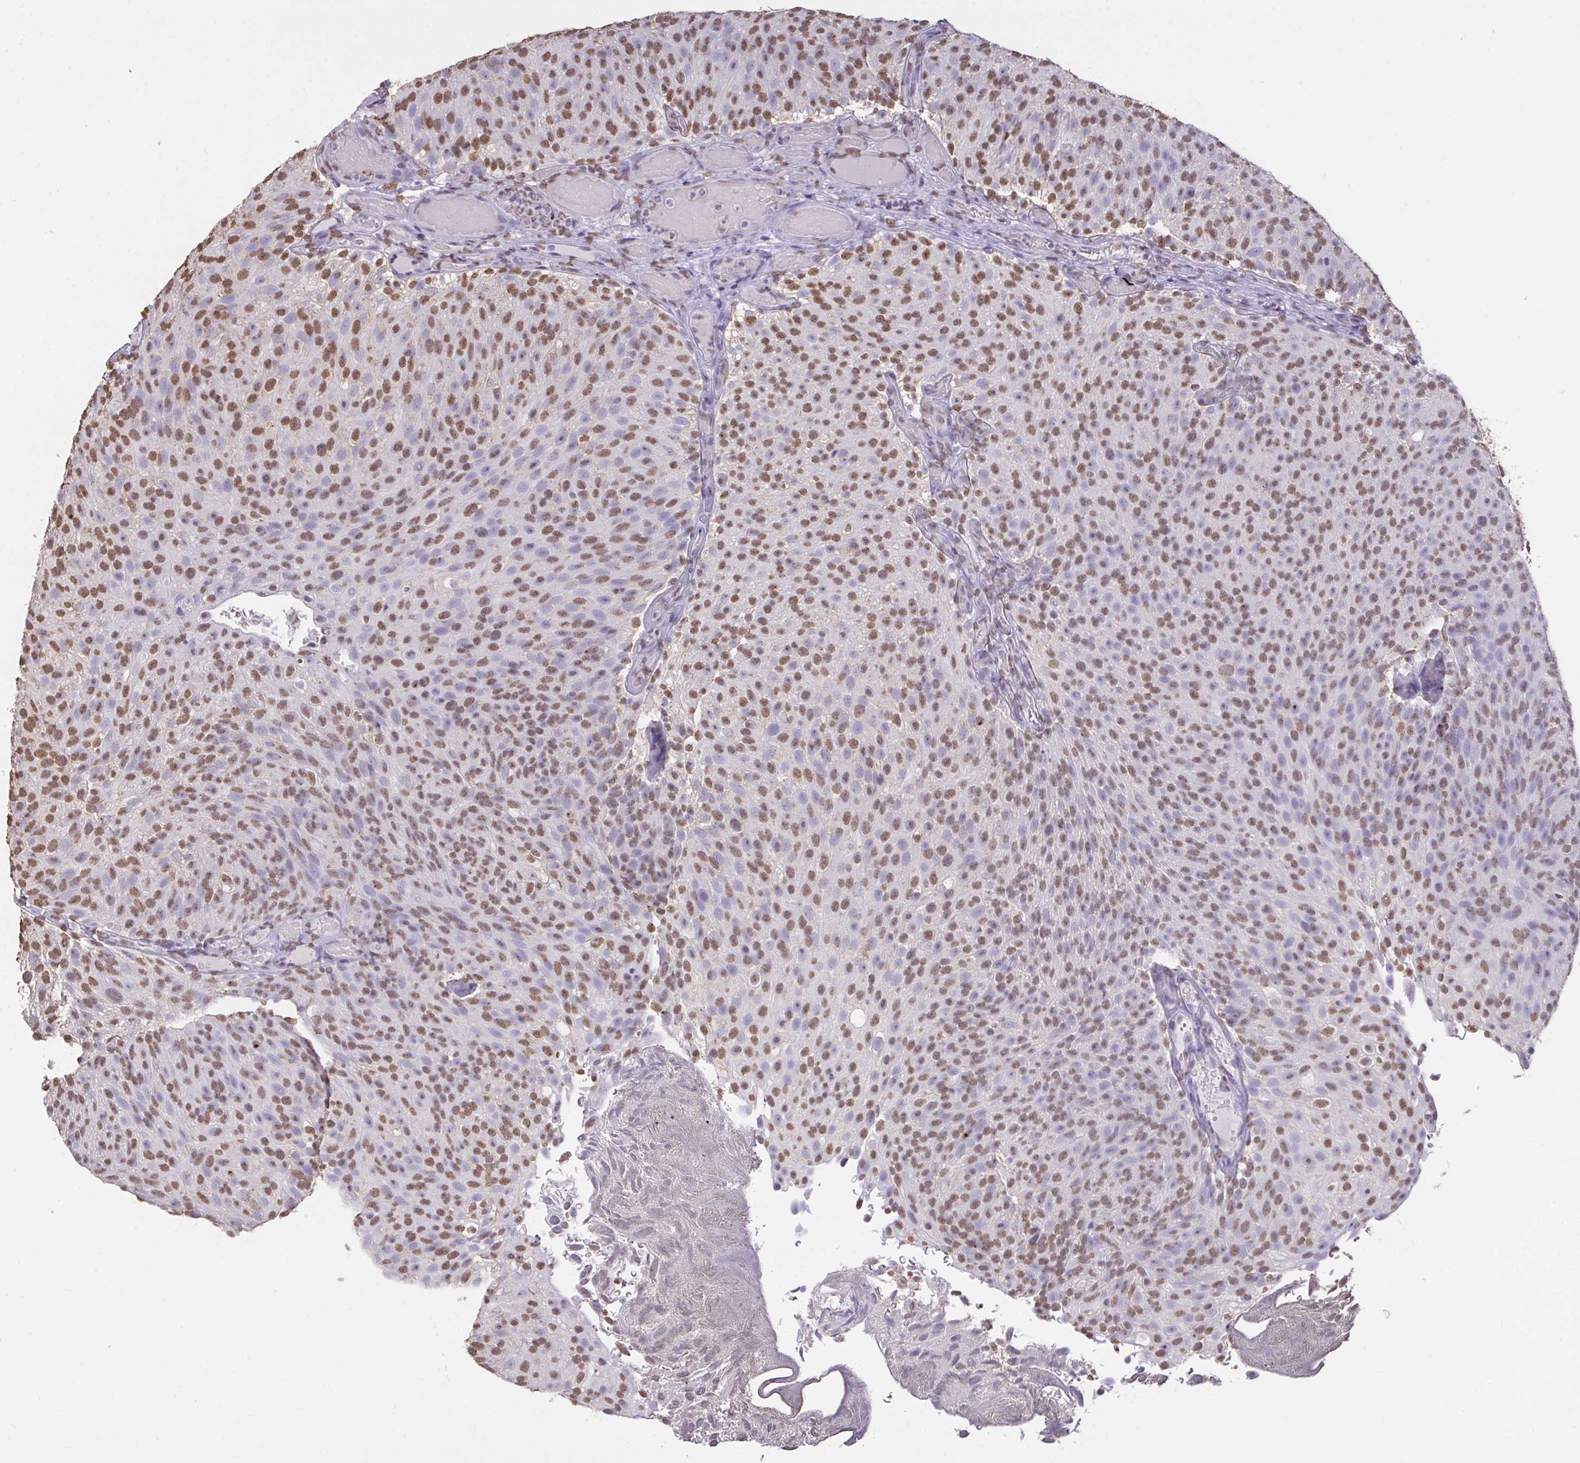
{"staining": {"intensity": "moderate", "quantity": ">75%", "location": "nuclear"}, "tissue": "urothelial cancer", "cell_type": "Tumor cells", "image_type": "cancer", "snomed": [{"axis": "morphology", "description": "Urothelial carcinoma, Low grade"}, {"axis": "topography", "description": "Urinary bladder"}], "caption": "This image exhibits immunohistochemistry staining of human urothelial cancer, with medium moderate nuclear positivity in about >75% of tumor cells.", "gene": "SEMA6B", "patient": {"sex": "male", "age": 78}}